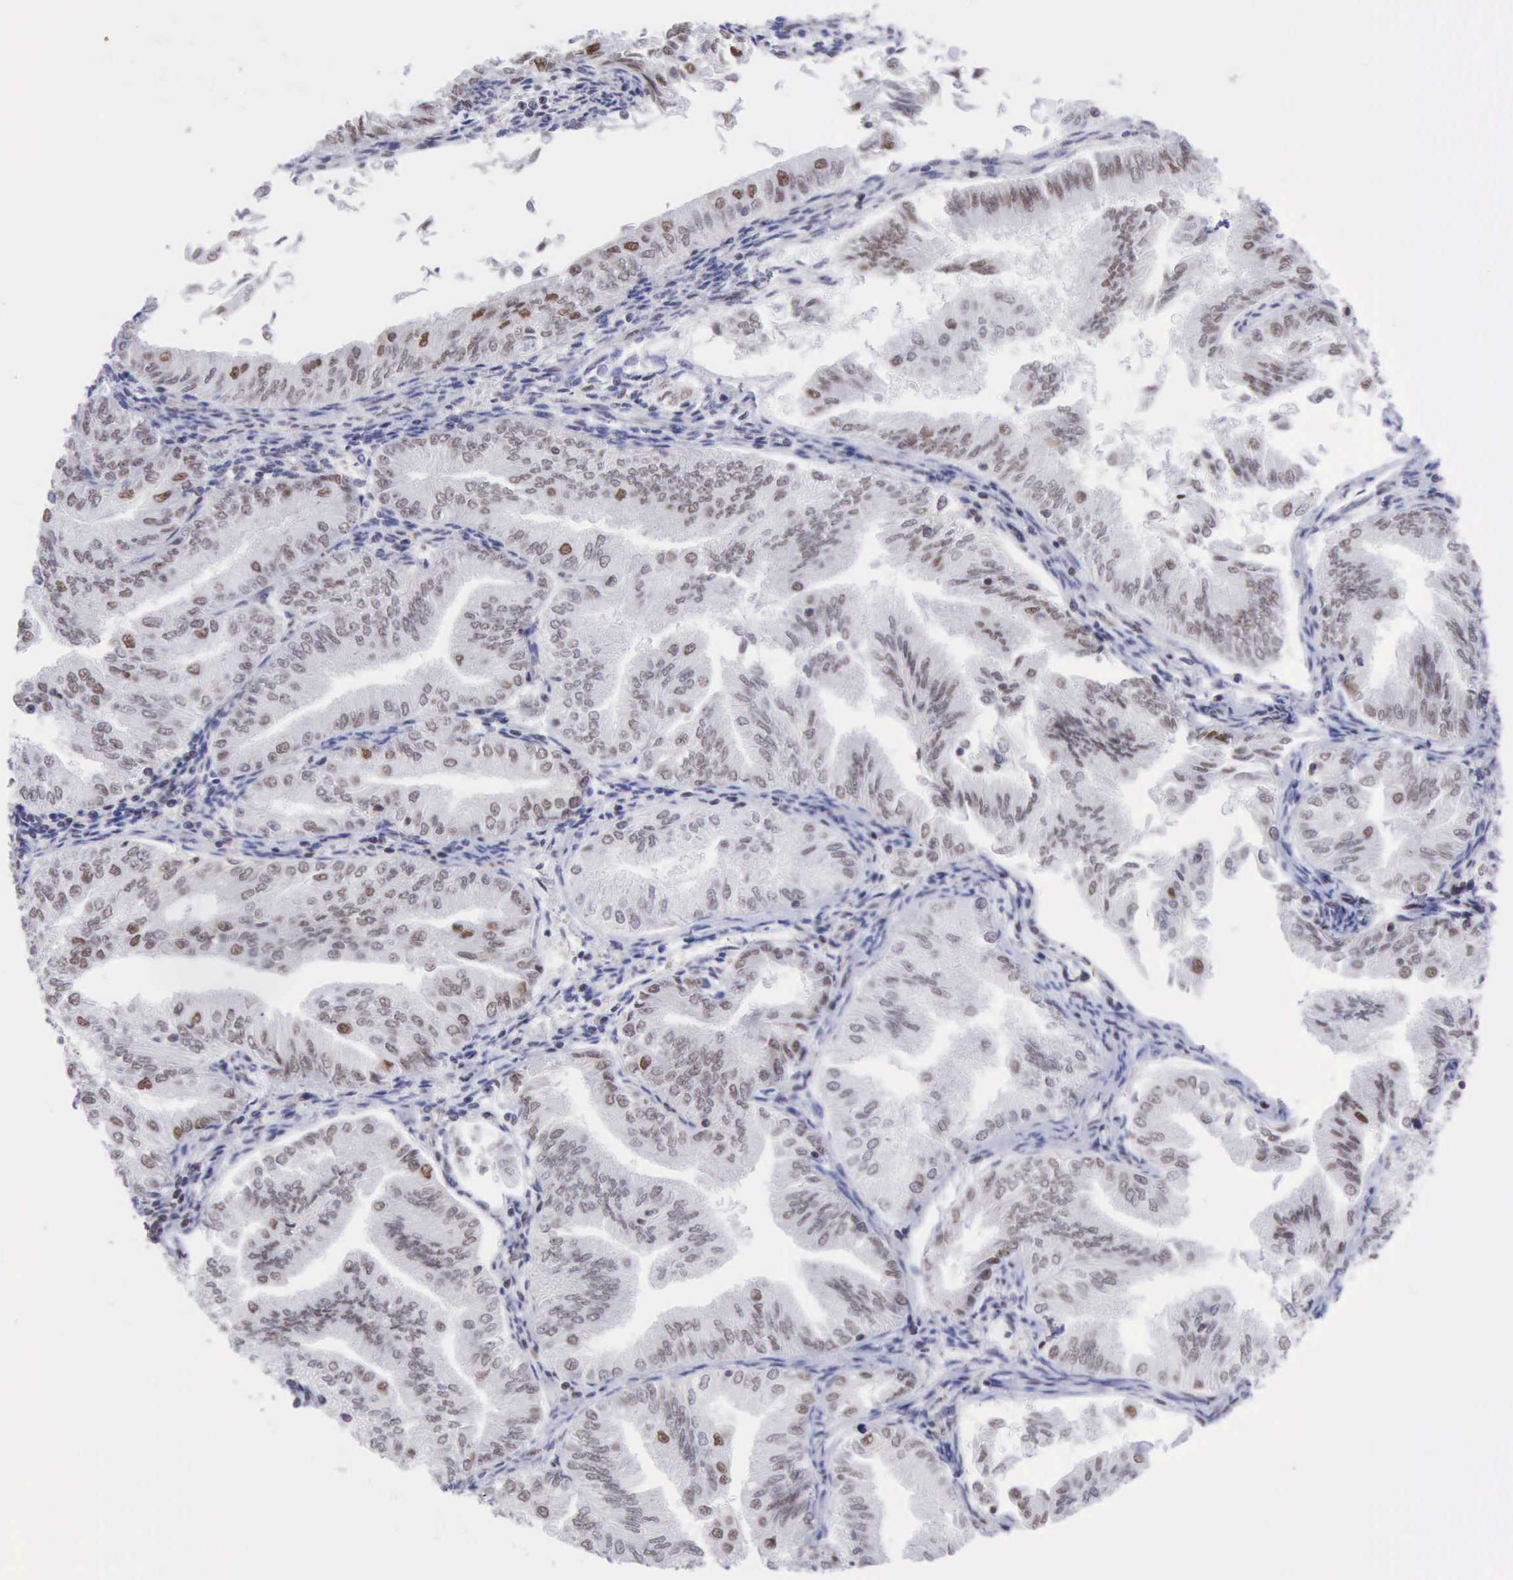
{"staining": {"intensity": "moderate", "quantity": "<25%", "location": "nuclear"}, "tissue": "endometrial cancer", "cell_type": "Tumor cells", "image_type": "cancer", "snomed": [{"axis": "morphology", "description": "Adenocarcinoma, NOS"}, {"axis": "topography", "description": "Endometrium"}], "caption": "A micrograph of endometrial cancer stained for a protein shows moderate nuclear brown staining in tumor cells. (Brightfield microscopy of DAB IHC at high magnification).", "gene": "ERCC4", "patient": {"sex": "female", "age": 53}}